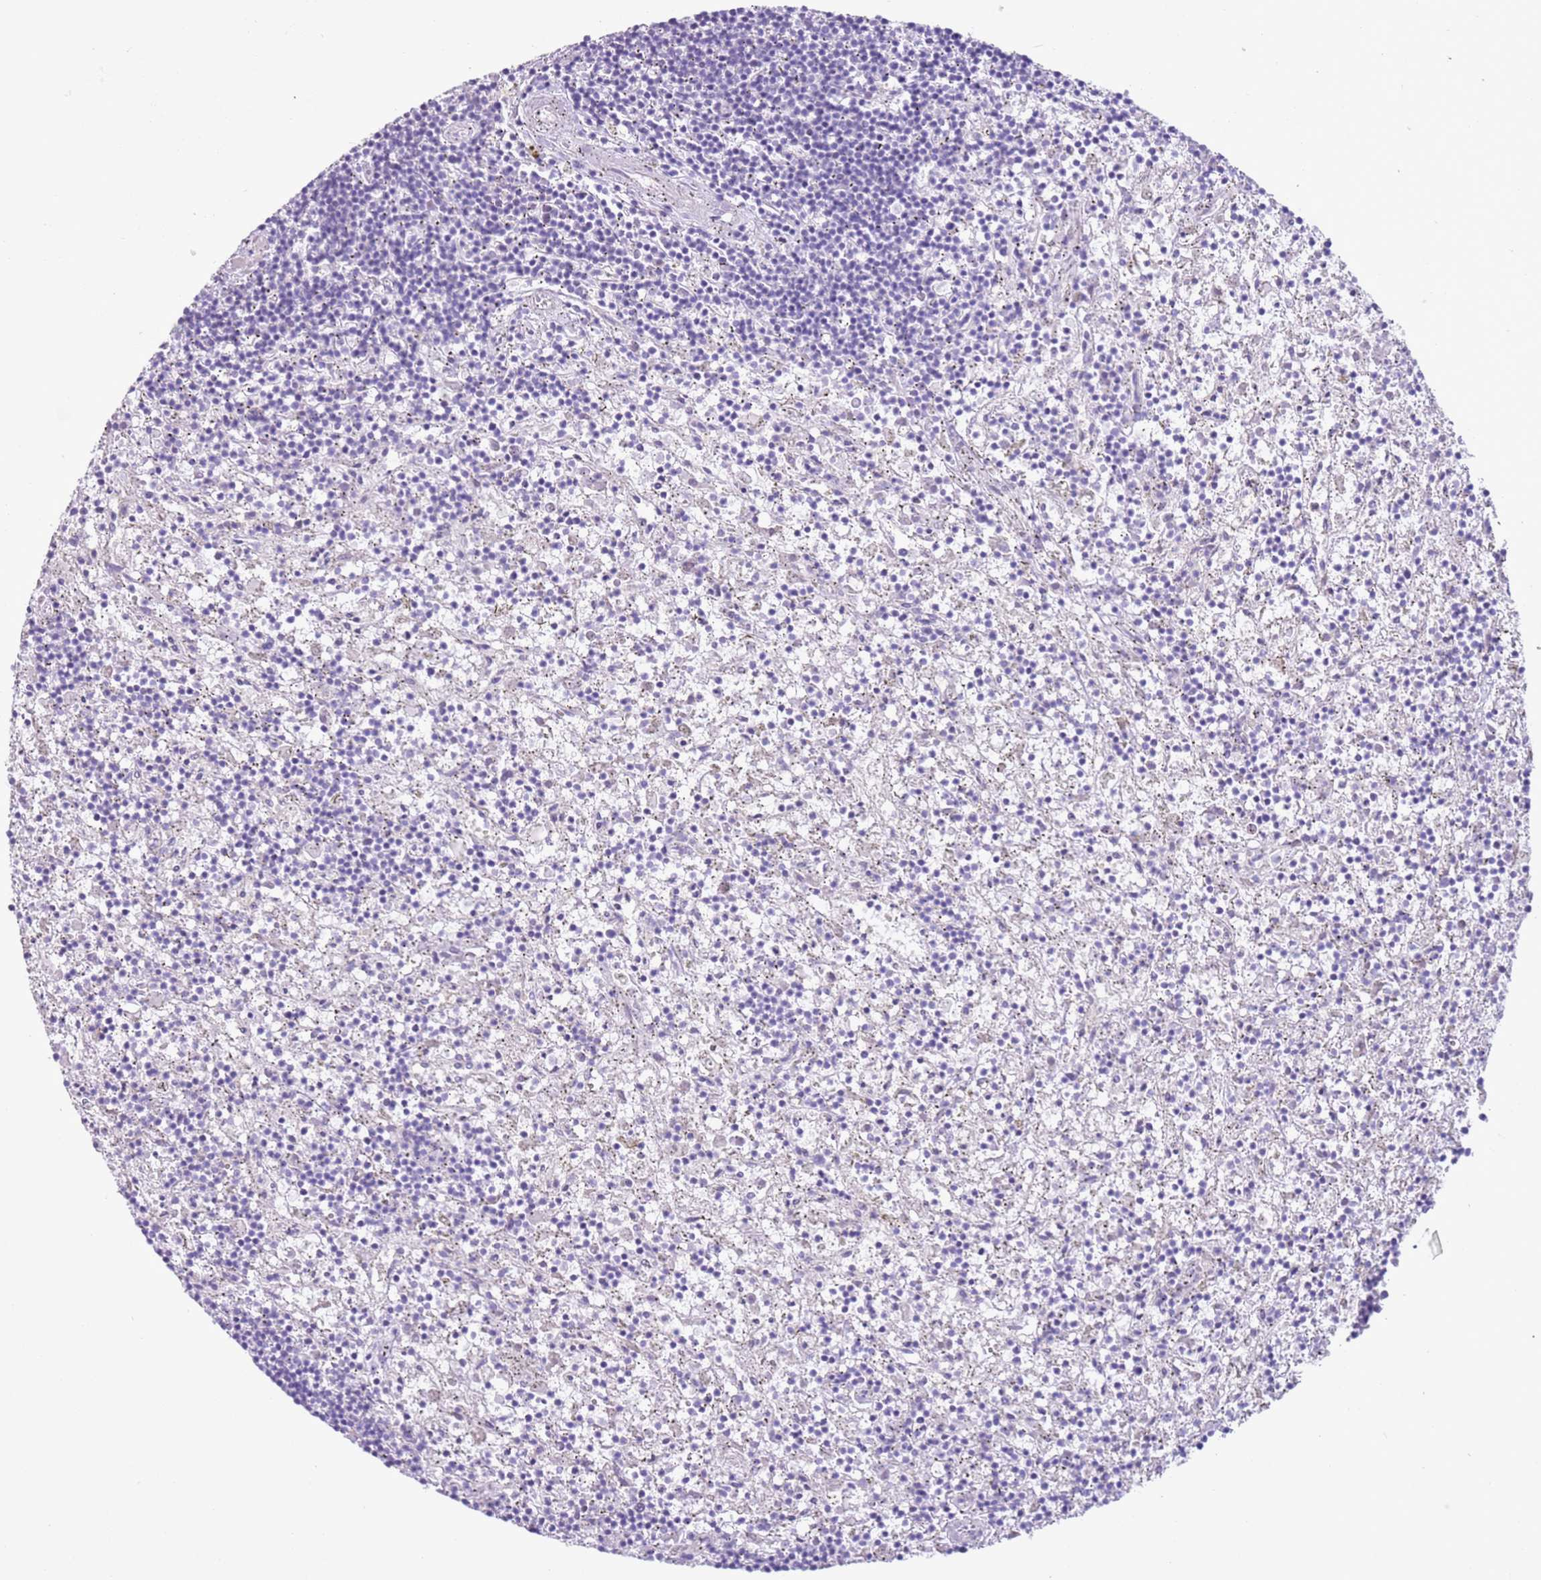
{"staining": {"intensity": "negative", "quantity": "none", "location": "none"}, "tissue": "lymphoma", "cell_type": "Tumor cells", "image_type": "cancer", "snomed": [{"axis": "morphology", "description": "Malignant lymphoma, non-Hodgkin's type, Low grade"}, {"axis": "topography", "description": "Spleen"}], "caption": "An image of human malignant lymphoma, non-Hodgkin's type (low-grade) is negative for staining in tumor cells.", "gene": "ZNF239", "patient": {"sex": "male", "age": 76}}